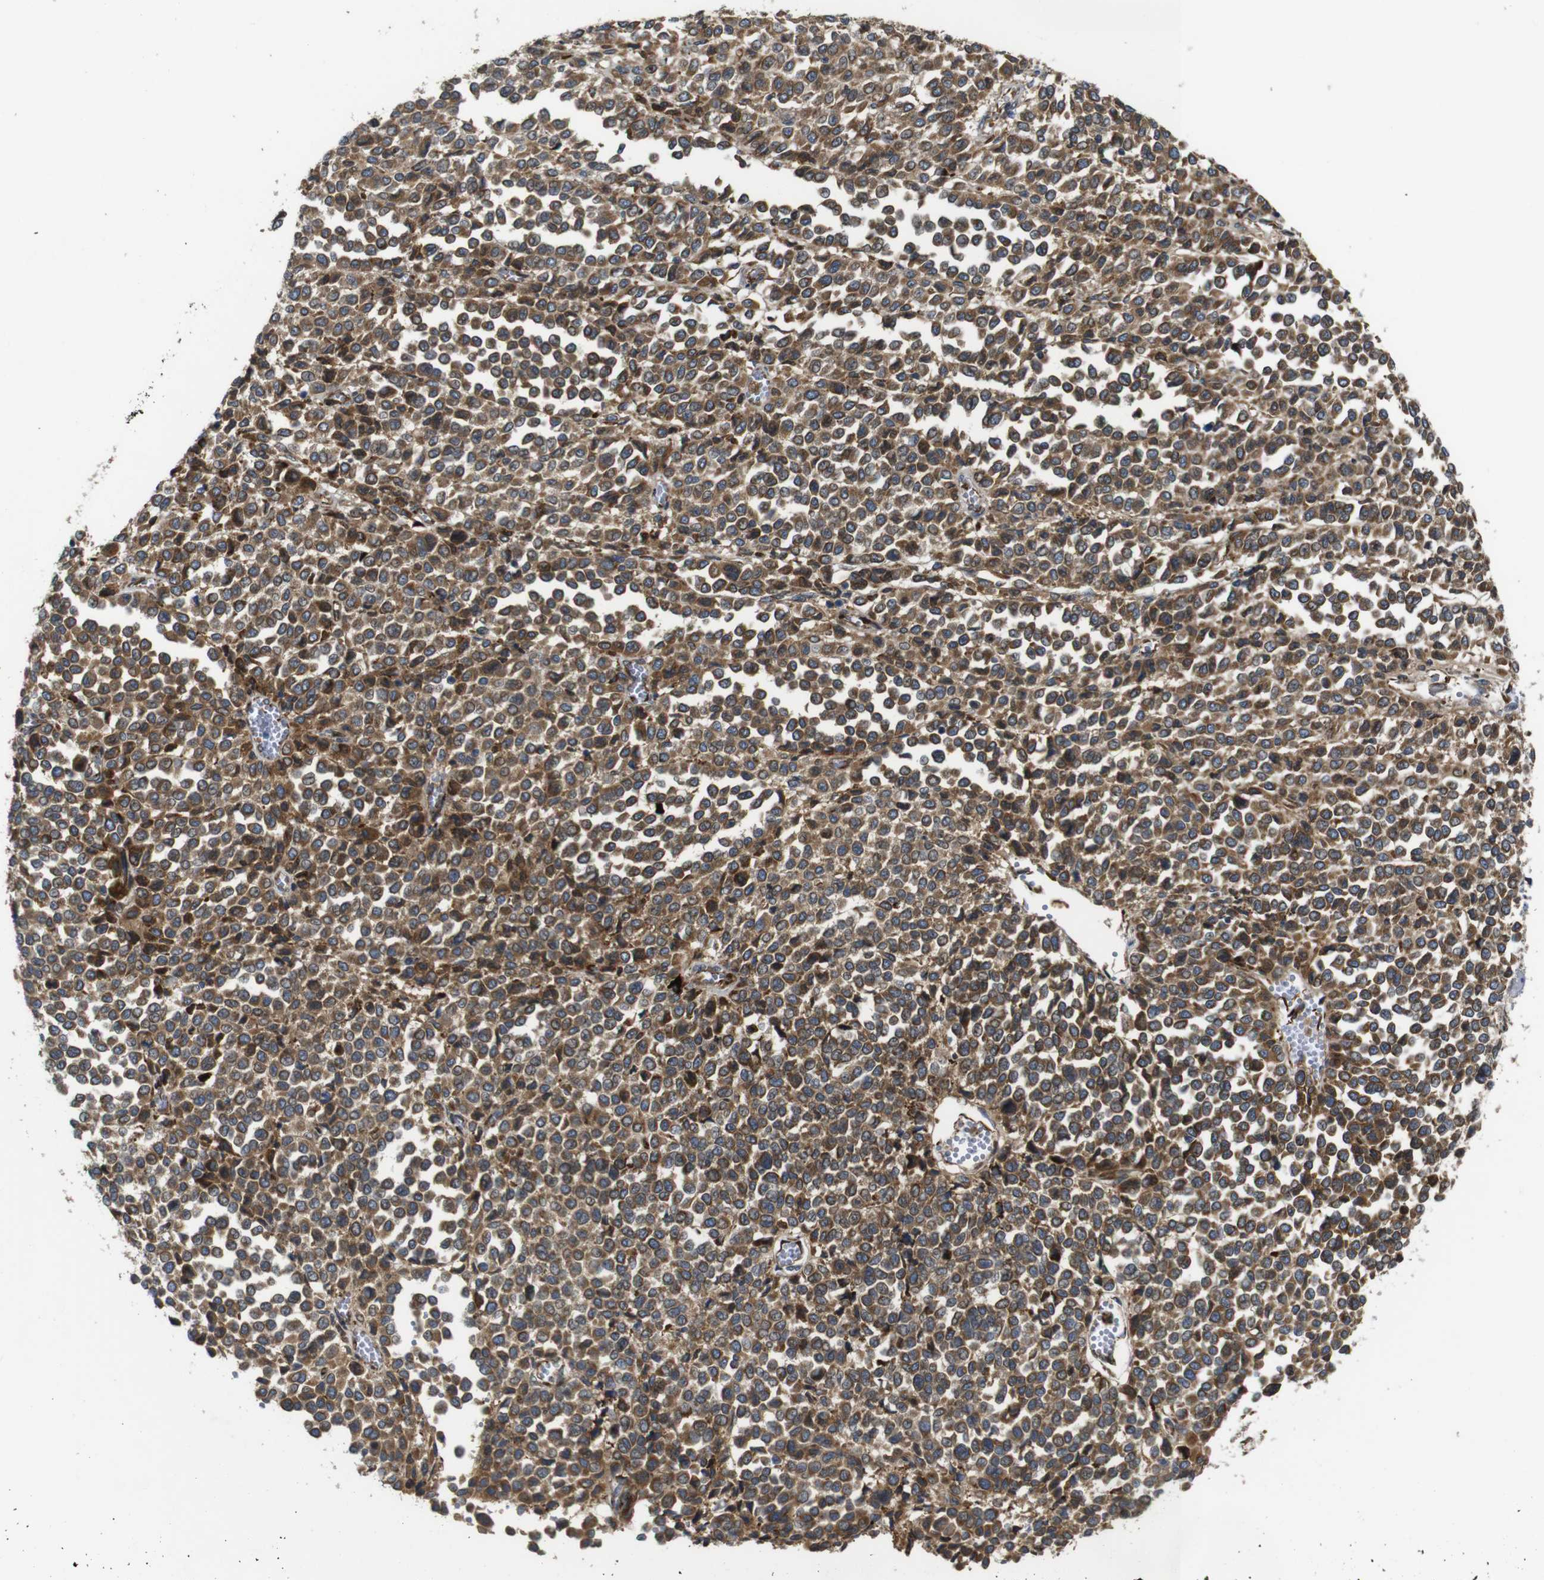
{"staining": {"intensity": "moderate", "quantity": ">75%", "location": "cytoplasmic/membranous"}, "tissue": "melanoma", "cell_type": "Tumor cells", "image_type": "cancer", "snomed": [{"axis": "morphology", "description": "Malignant melanoma, Metastatic site"}, {"axis": "topography", "description": "Pancreas"}], "caption": "A brown stain highlights moderate cytoplasmic/membranous positivity of a protein in malignant melanoma (metastatic site) tumor cells.", "gene": "UBE2G2", "patient": {"sex": "female", "age": 30}}